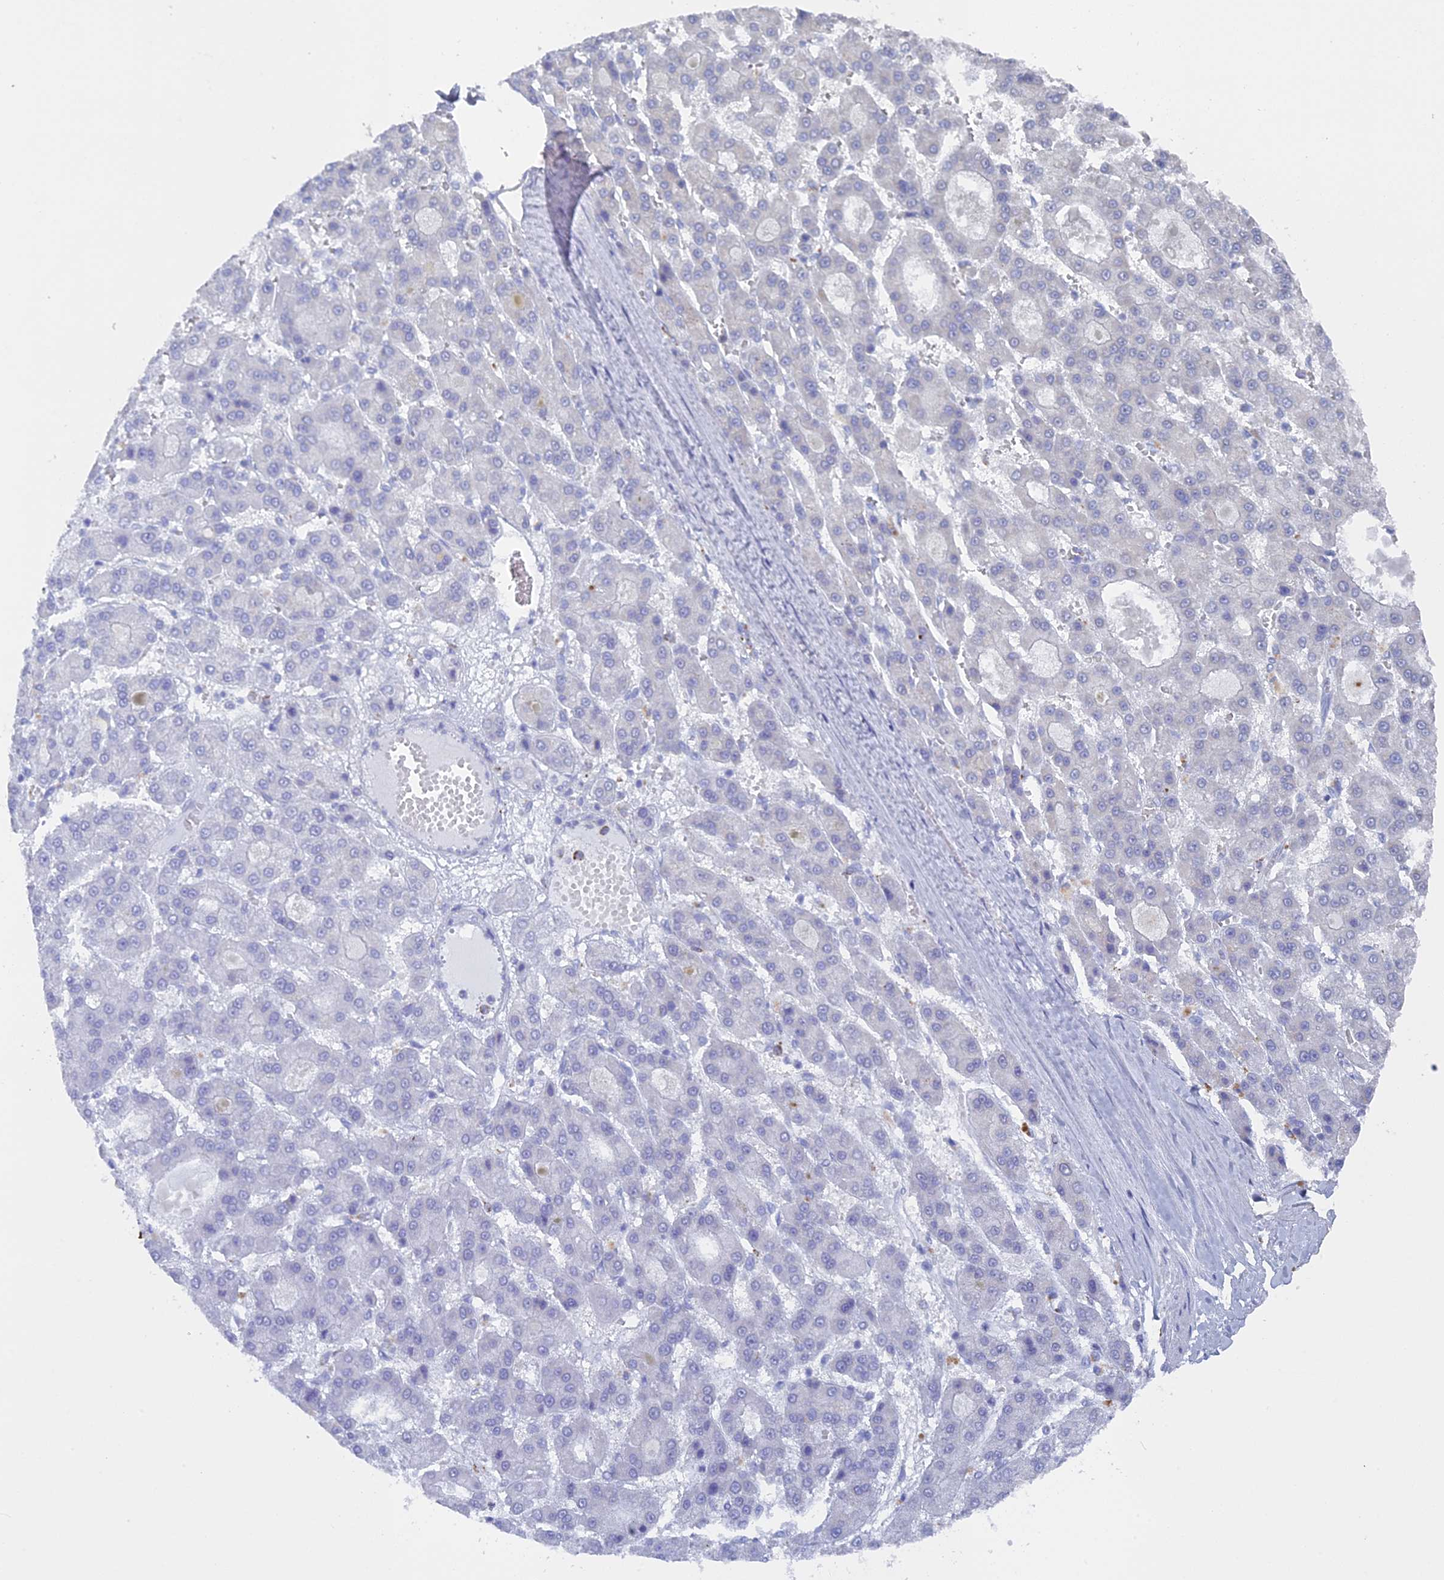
{"staining": {"intensity": "negative", "quantity": "none", "location": "none"}, "tissue": "liver cancer", "cell_type": "Tumor cells", "image_type": "cancer", "snomed": [{"axis": "morphology", "description": "Carcinoma, Hepatocellular, NOS"}, {"axis": "topography", "description": "Liver"}], "caption": "Tumor cells are negative for protein expression in human liver cancer (hepatocellular carcinoma). (Stains: DAB IHC with hematoxylin counter stain, Microscopy: brightfield microscopy at high magnification).", "gene": "SMG9", "patient": {"sex": "male", "age": 70}}